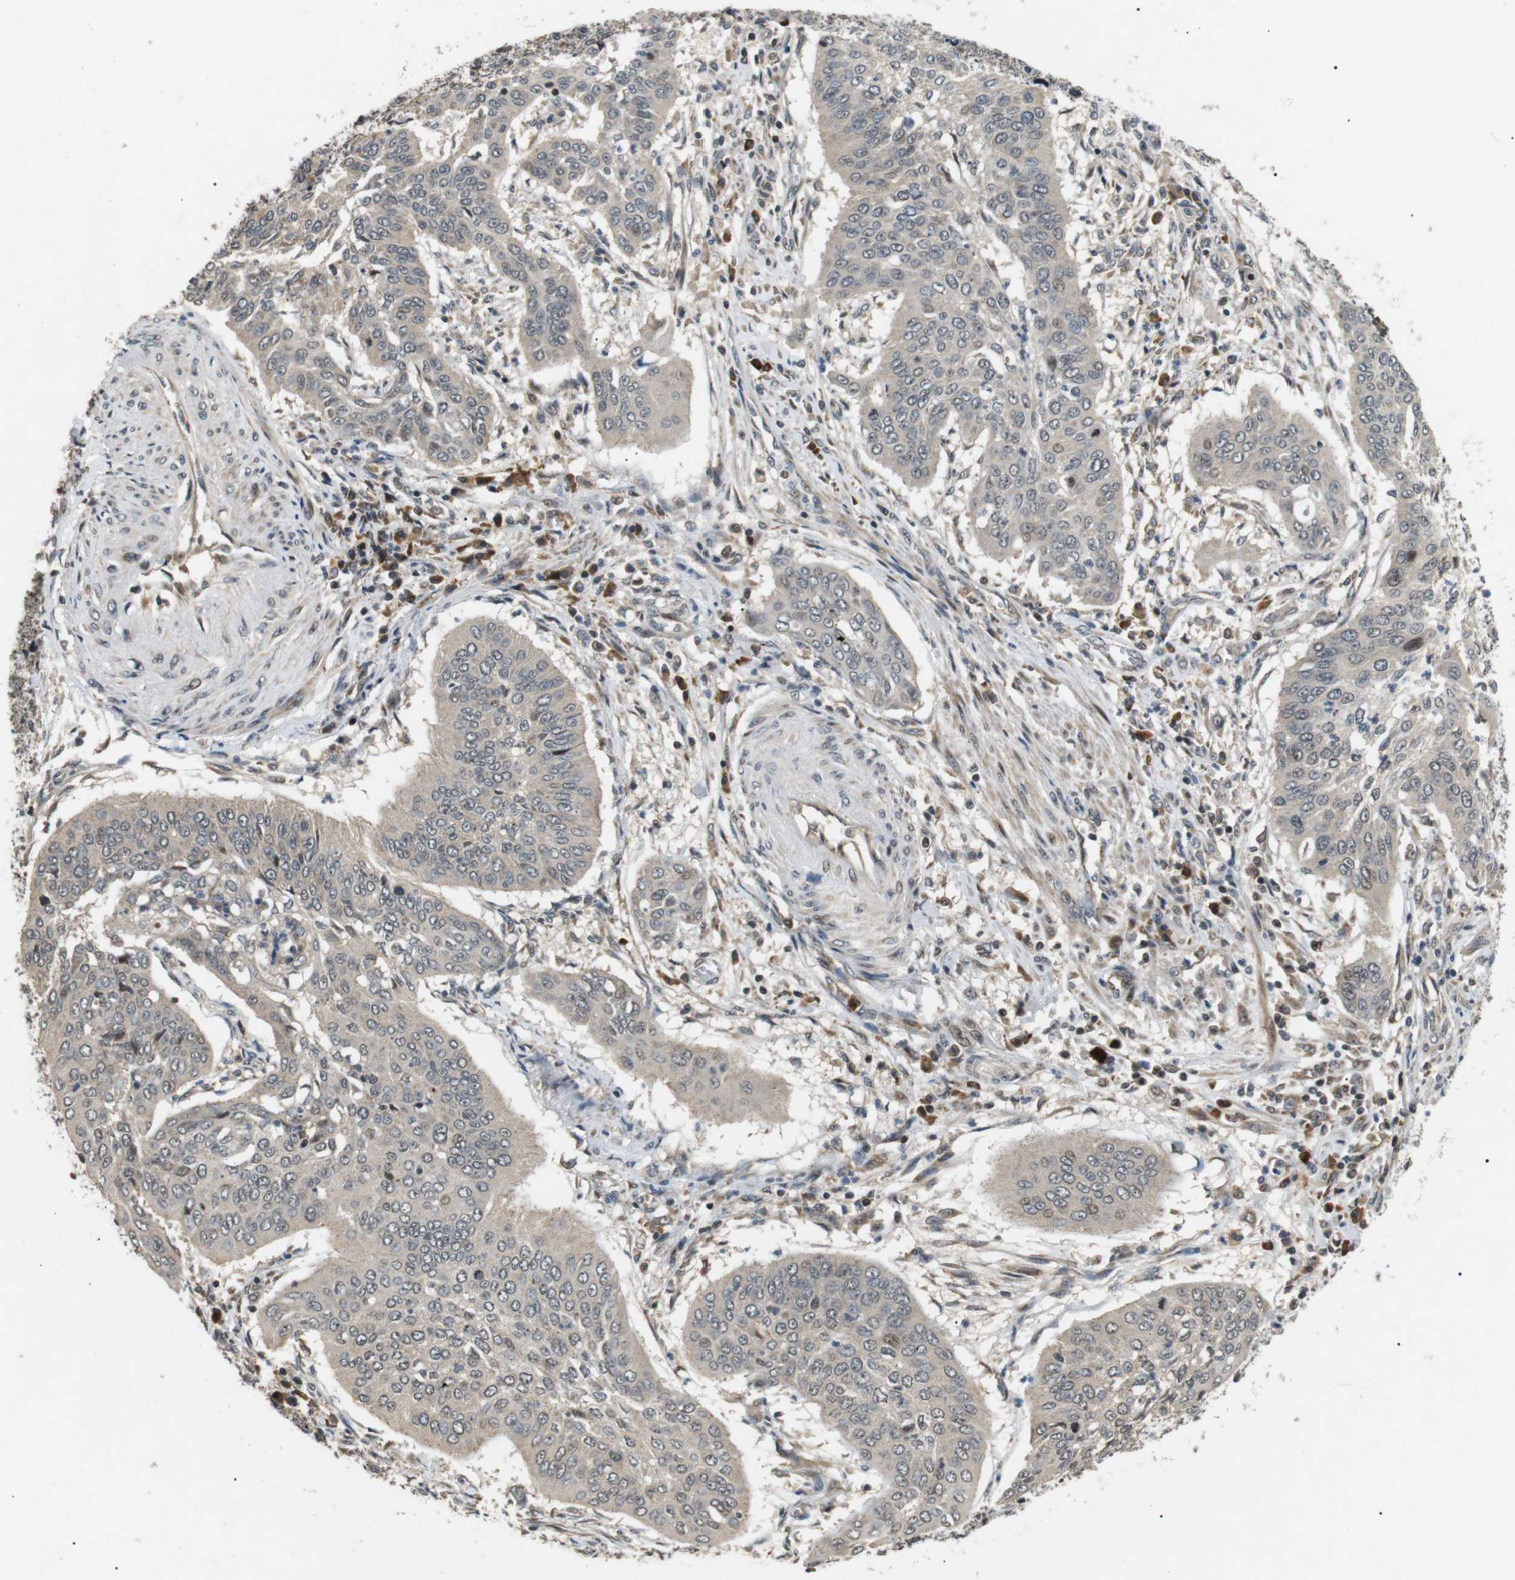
{"staining": {"intensity": "negative", "quantity": "none", "location": "none"}, "tissue": "cervical cancer", "cell_type": "Tumor cells", "image_type": "cancer", "snomed": [{"axis": "morphology", "description": "Normal tissue, NOS"}, {"axis": "morphology", "description": "Squamous cell carcinoma, NOS"}, {"axis": "topography", "description": "Cervix"}], "caption": "Immunohistochemical staining of cervical cancer (squamous cell carcinoma) exhibits no significant staining in tumor cells. The staining was performed using DAB (3,3'-diaminobenzidine) to visualize the protein expression in brown, while the nuclei were stained in blue with hematoxylin (Magnification: 20x).", "gene": "HSPA13", "patient": {"sex": "female", "age": 39}}